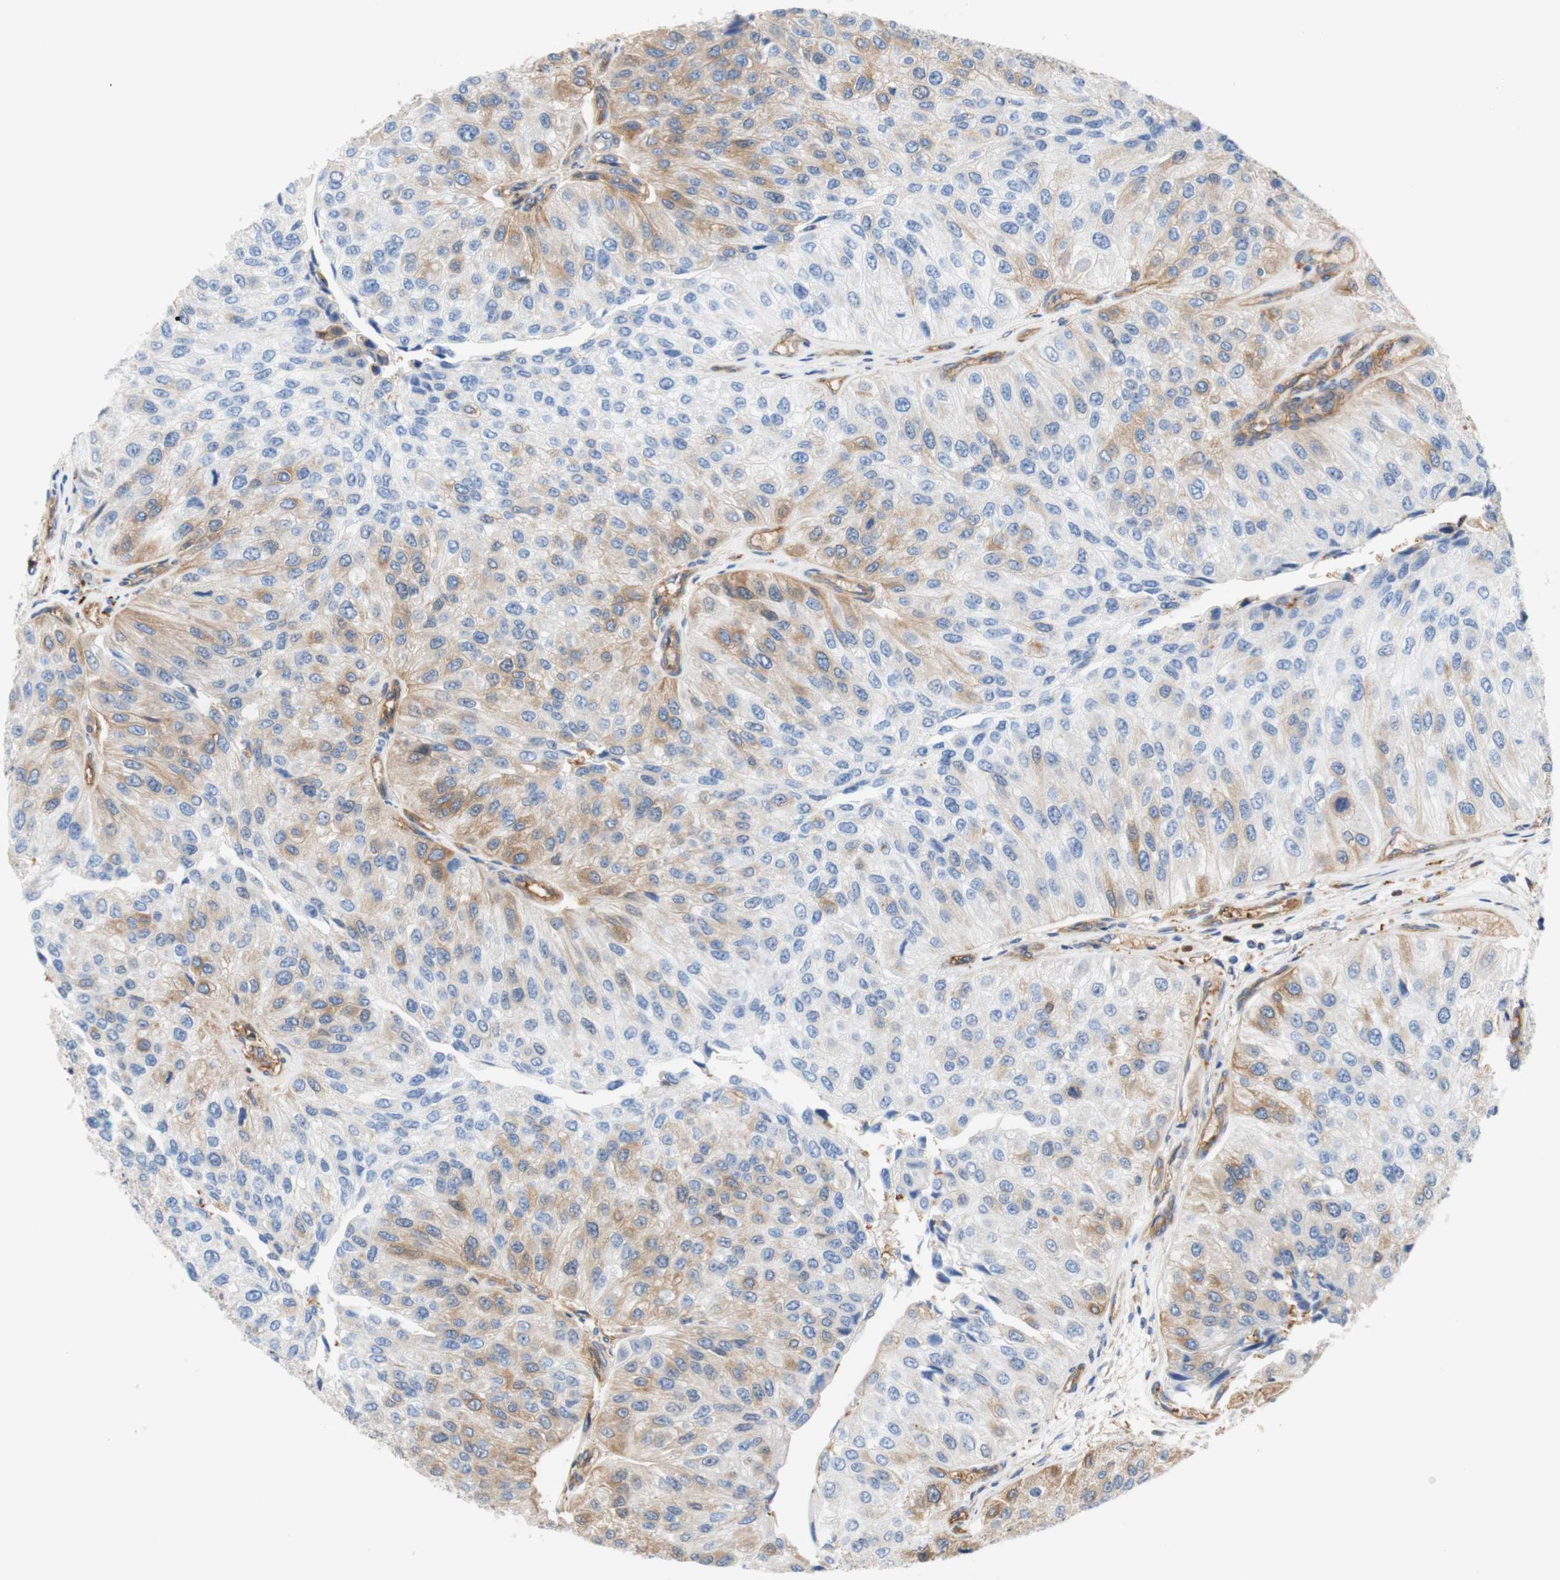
{"staining": {"intensity": "weak", "quantity": "25%-75%", "location": "cytoplasmic/membranous"}, "tissue": "urothelial cancer", "cell_type": "Tumor cells", "image_type": "cancer", "snomed": [{"axis": "morphology", "description": "Urothelial carcinoma, High grade"}, {"axis": "topography", "description": "Kidney"}, {"axis": "topography", "description": "Urinary bladder"}], "caption": "Human urothelial carcinoma (high-grade) stained for a protein (brown) demonstrates weak cytoplasmic/membranous positive staining in about 25%-75% of tumor cells.", "gene": "STOM", "patient": {"sex": "male", "age": 77}}